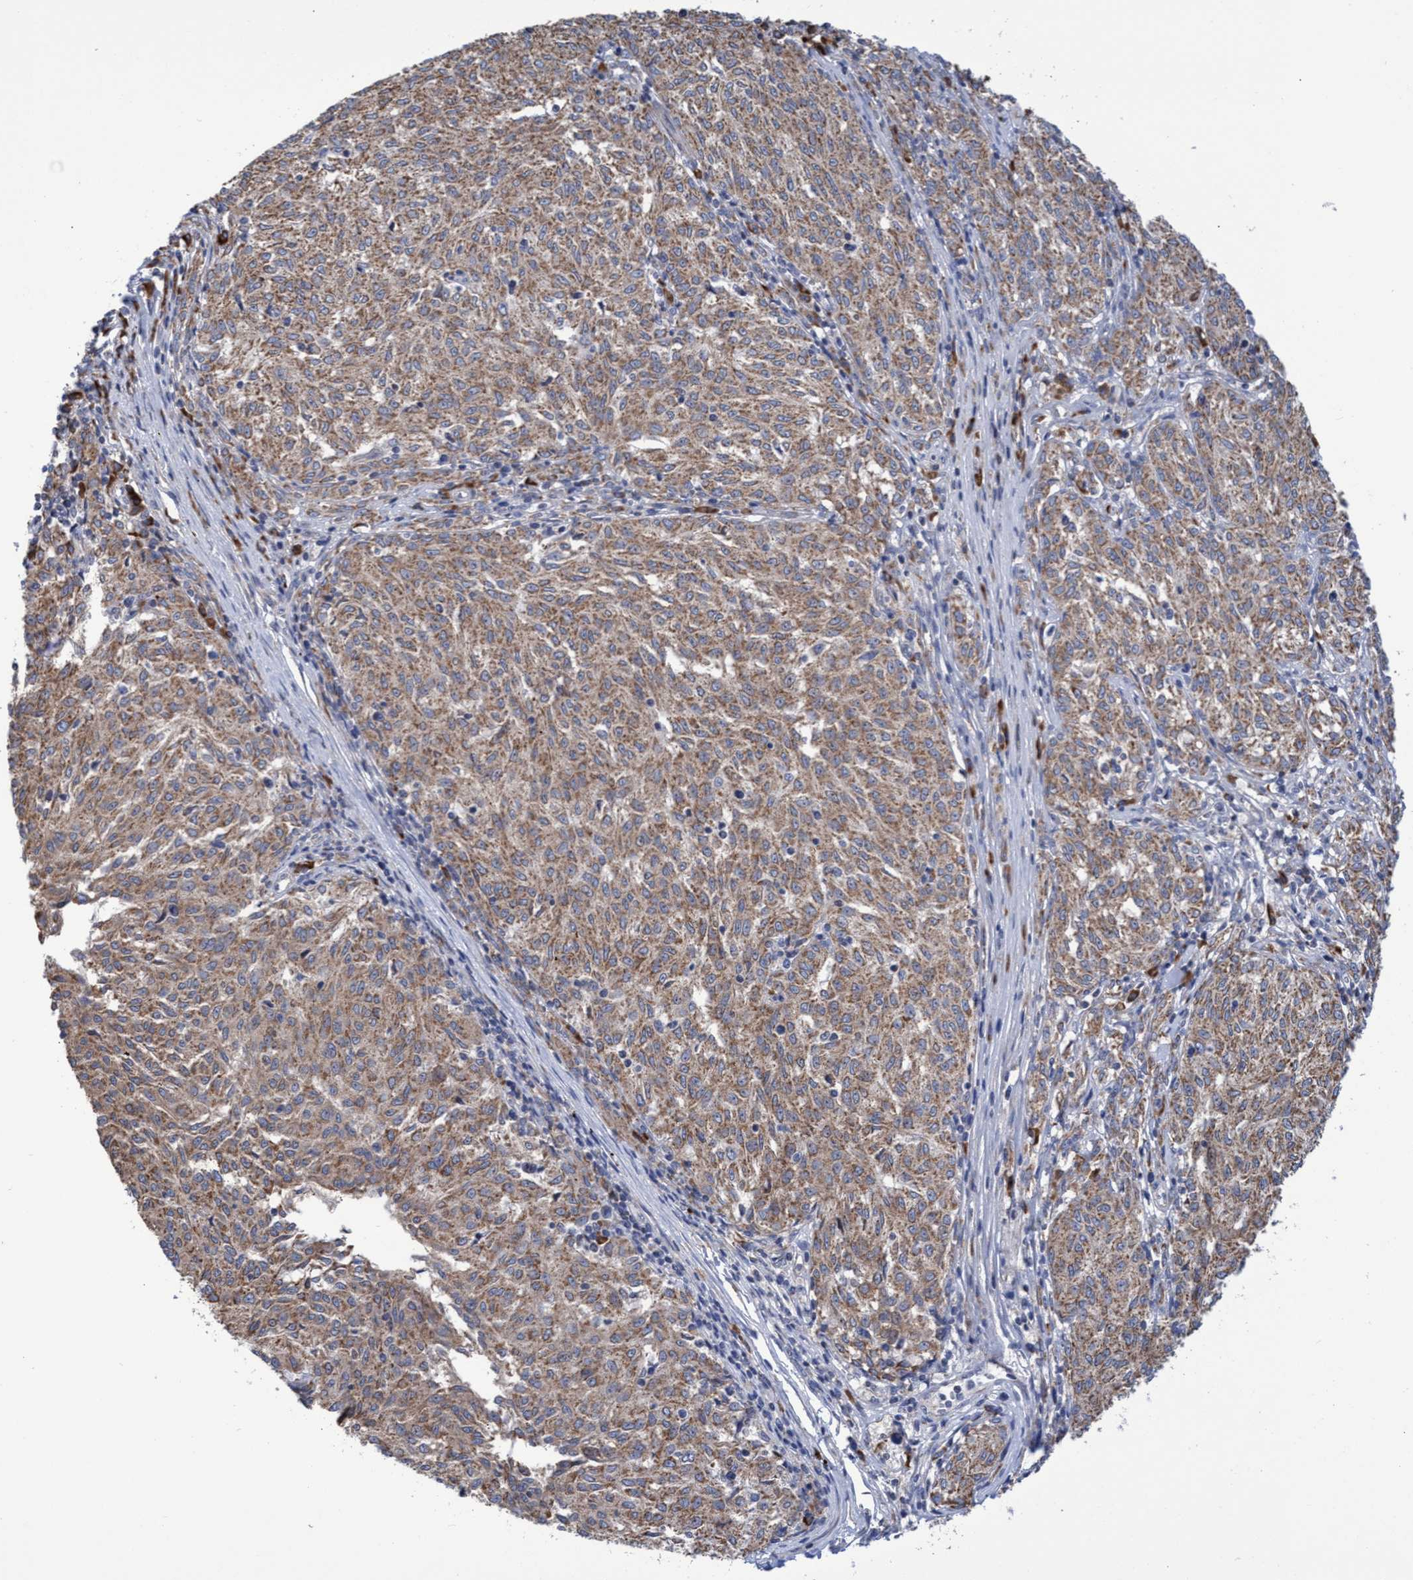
{"staining": {"intensity": "weak", "quantity": ">75%", "location": "cytoplasmic/membranous"}, "tissue": "melanoma", "cell_type": "Tumor cells", "image_type": "cancer", "snomed": [{"axis": "morphology", "description": "Malignant melanoma, NOS"}, {"axis": "topography", "description": "Skin"}], "caption": "Malignant melanoma tissue displays weak cytoplasmic/membranous positivity in about >75% of tumor cells, visualized by immunohistochemistry. The staining is performed using DAB brown chromogen to label protein expression. The nuclei are counter-stained blue using hematoxylin.", "gene": "NAT16", "patient": {"sex": "female", "age": 72}}